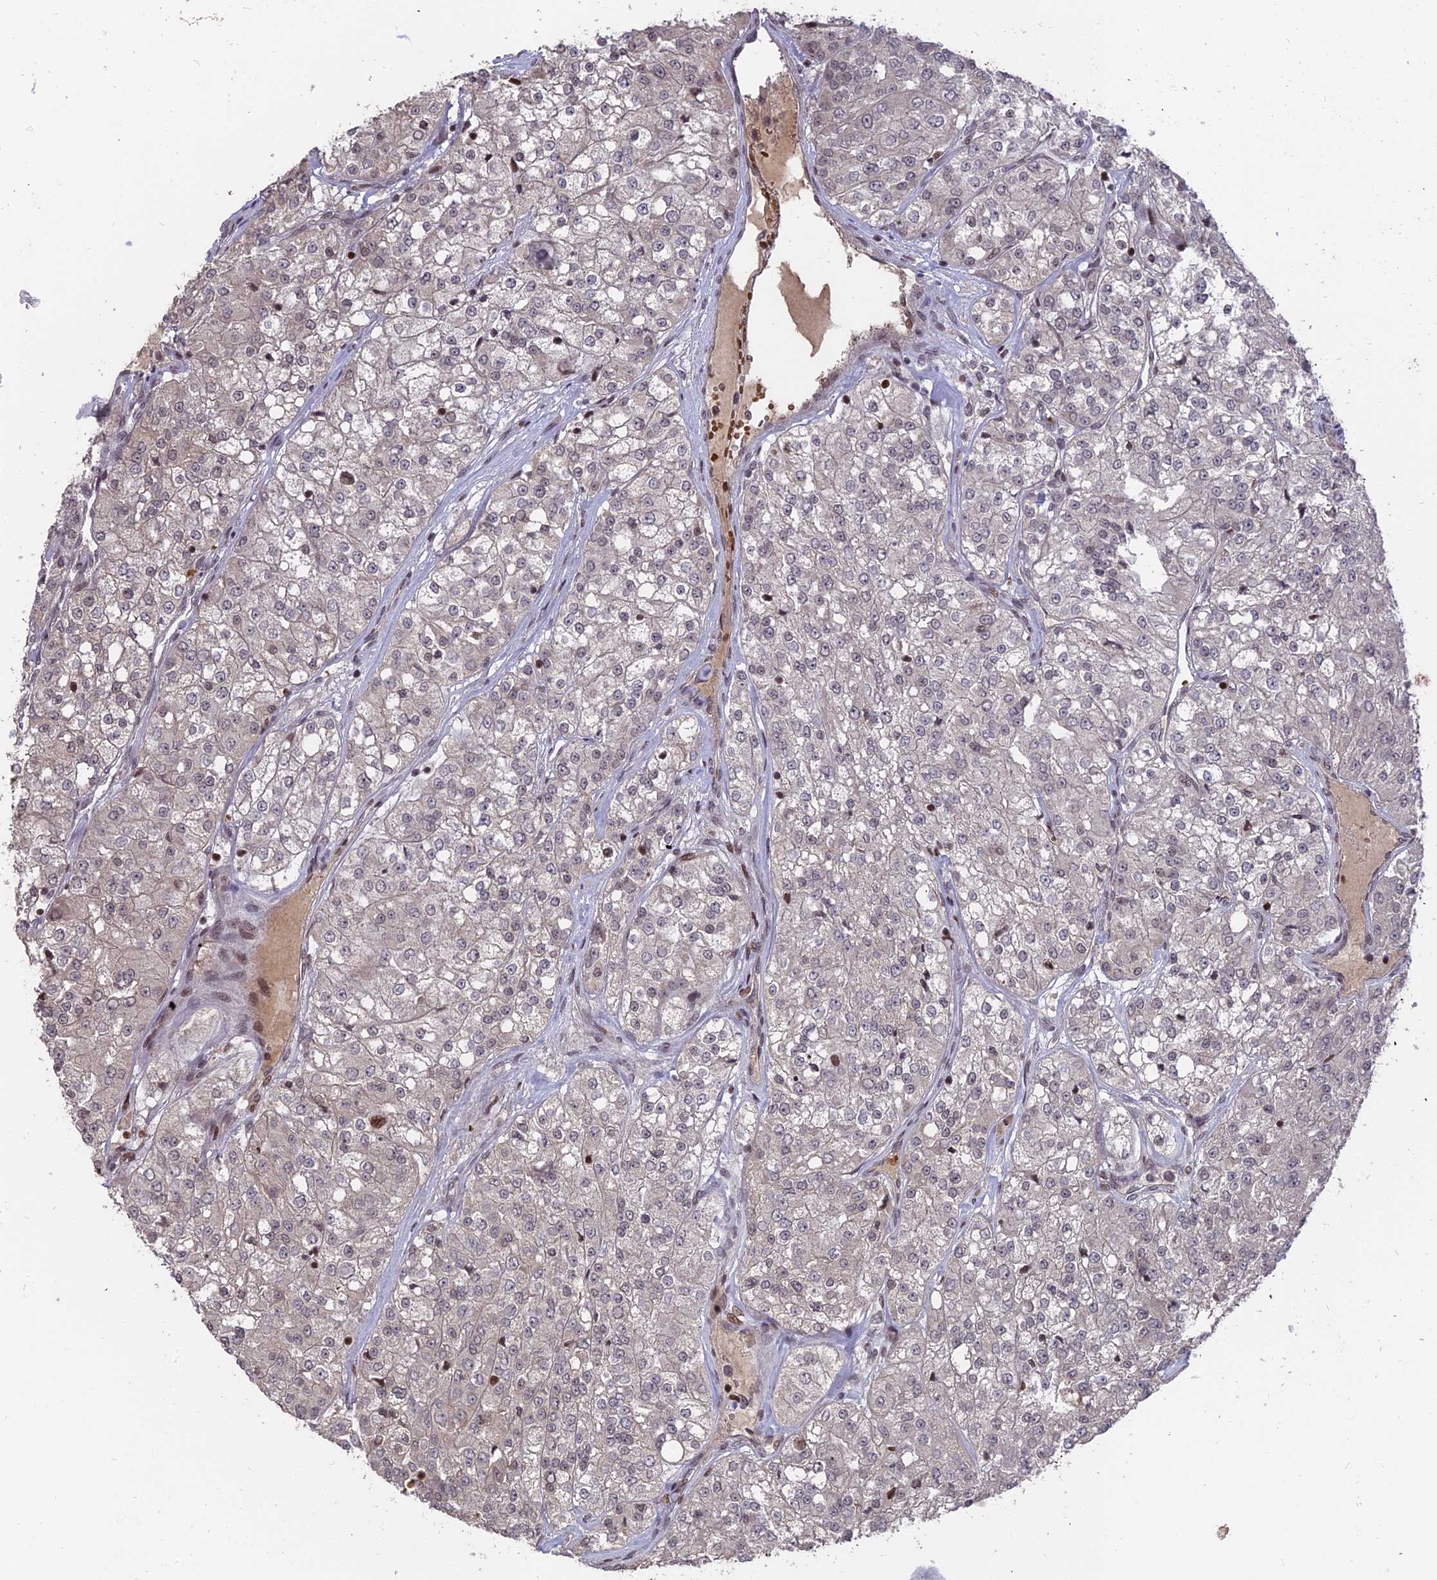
{"staining": {"intensity": "negative", "quantity": "none", "location": "none"}, "tissue": "renal cancer", "cell_type": "Tumor cells", "image_type": "cancer", "snomed": [{"axis": "morphology", "description": "Adenocarcinoma, NOS"}, {"axis": "topography", "description": "Kidney"}], "caption": "A high-resolution histopathology image shows immunohistochemistry staining of adenocarcinoma (renal), which displays no significant positivity in tumor cells.", "gene": "NR1H3", "patient": {"sex": "female", "age": 63}}